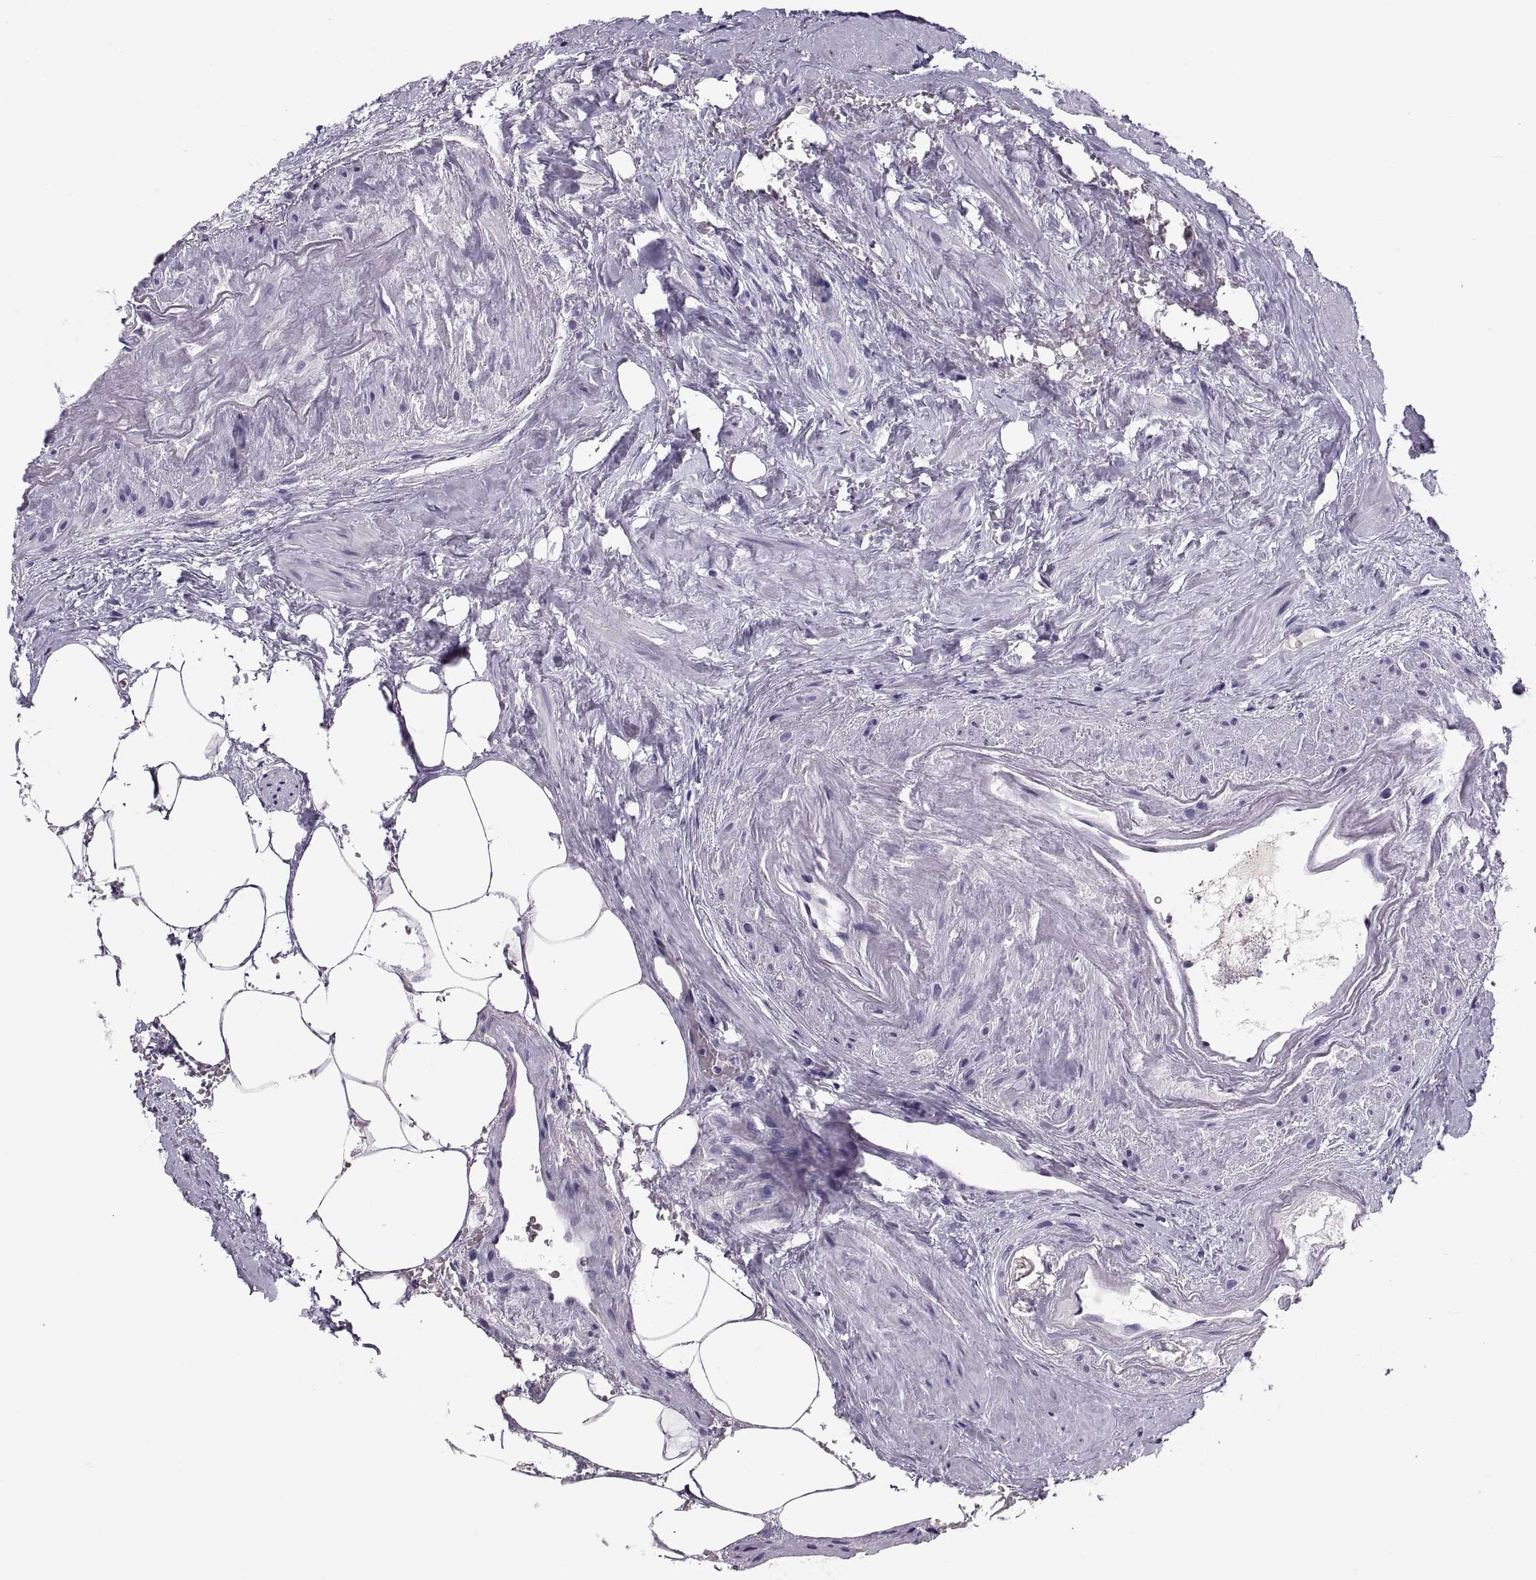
{"staining": {"intensity": "negative", "quantity": "none", "location": "none"}, "tissue": "prostate cancer", "cell_type": "Tumor cells", "image_type": "cancer", "snomed": [{"axis": "morphology", "description": "Adenocarcinoma, NOS"}, {"axis": "morphology", "description": "Adenocarcinoma, High grade"}, {"axis": "topography", "description": "Prostate"}], "caption": "This is an immunohistochemistry (IHC) histopathology image of human prostate adenocarcinoma. There is no positivity in tumor cells.", "gene": "MAGEB2", "patient": {"sex": "male", "age": 64}}